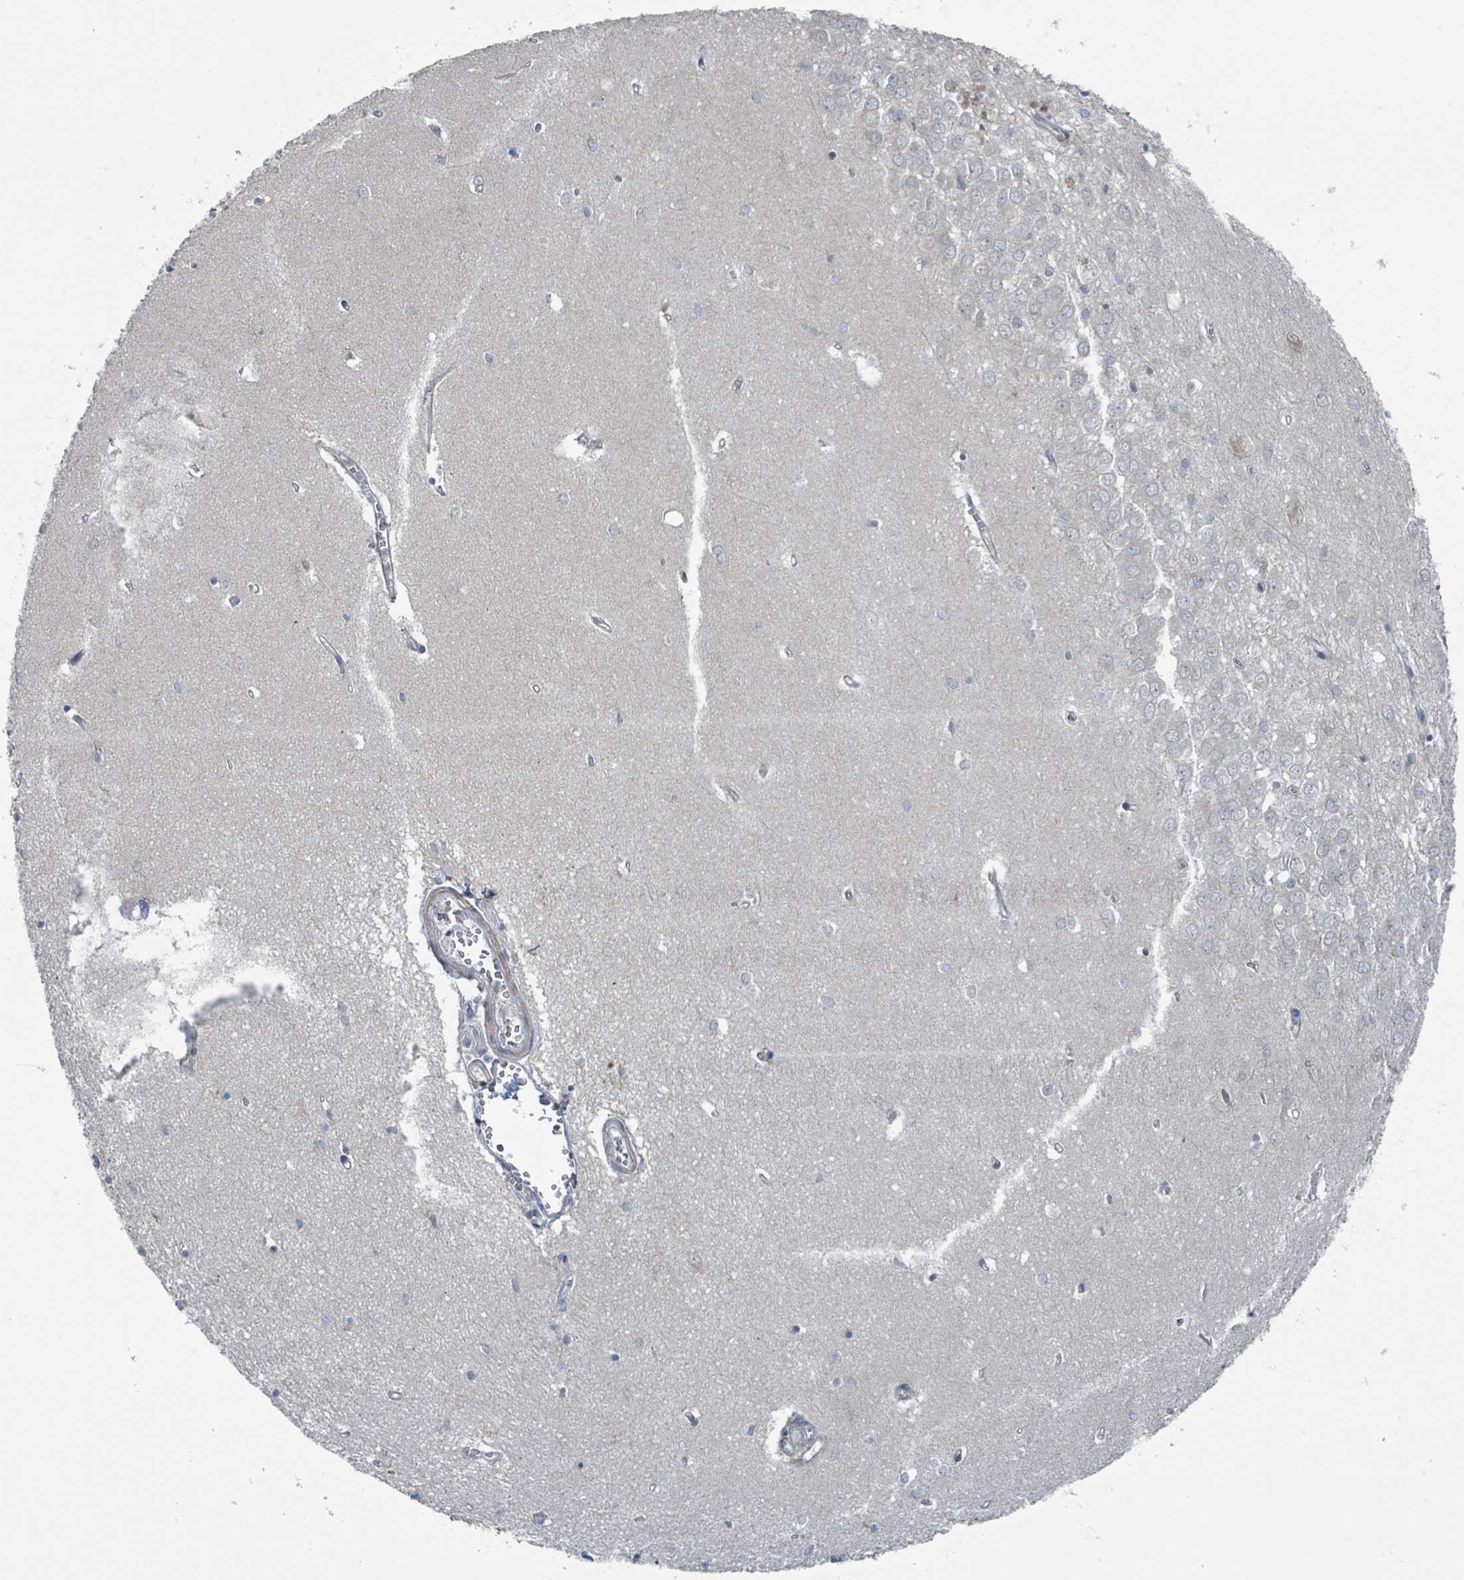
{"staining": {"intensity": "negative", "quantity": "none", "location": "none"}, "tissue": "hippocampus", "cell_type": "Glial cells", "image_type": "normal", "snomed": [{"axis": "morphology", "description": "Normal tissue, NOS"}, {"axis": "topography", "description": "Hippocampus"}], "caption": "Glial cells are negative for protein expression in normal human hippocampus. (DAB (3,3'-diaminobenzidine) IHC visualized using brightfield microscopy, high magnification).", "gene": "ACBD4", "patient": {"sex": "female", "age": 64}}